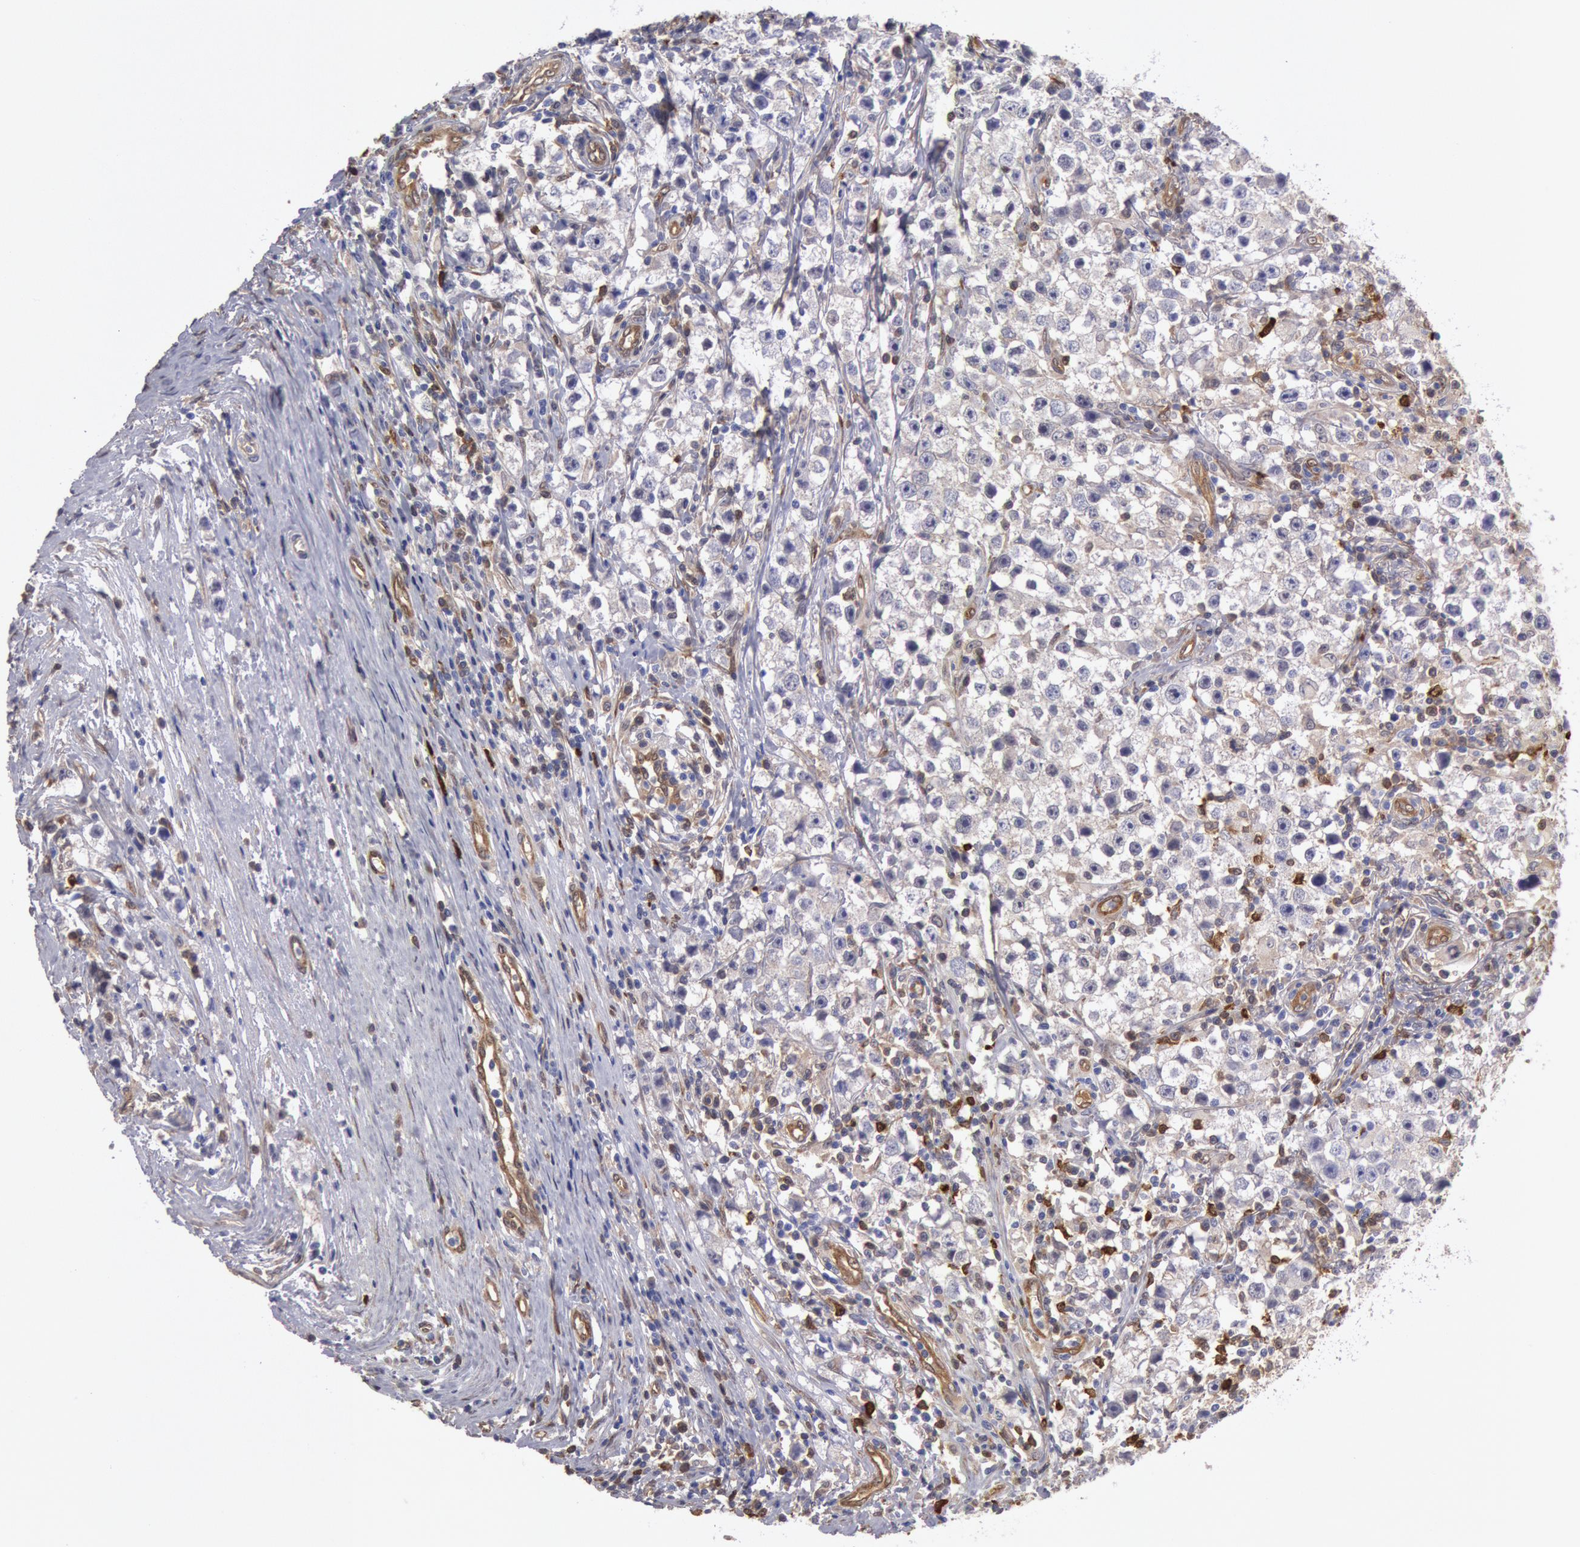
{"staining": {"intensity": "negative", "quantity": "none", "location": "none"}, "tissue": "testis cancer", "cell_type": "Tumor cells", "image_type": "cancer", "snomed": [{"axis": "morphology", "description": "Seminoma, NOS"}, {"axis": "topography", "description": "Testis"}], "caption": "A high-resolution micrograph shows IHC staining of seminoma (testis), which demonstrates no significant expression in tumor cells.", "gene": "CCDC50", "patient": {"sex": "male", "age": 35}}